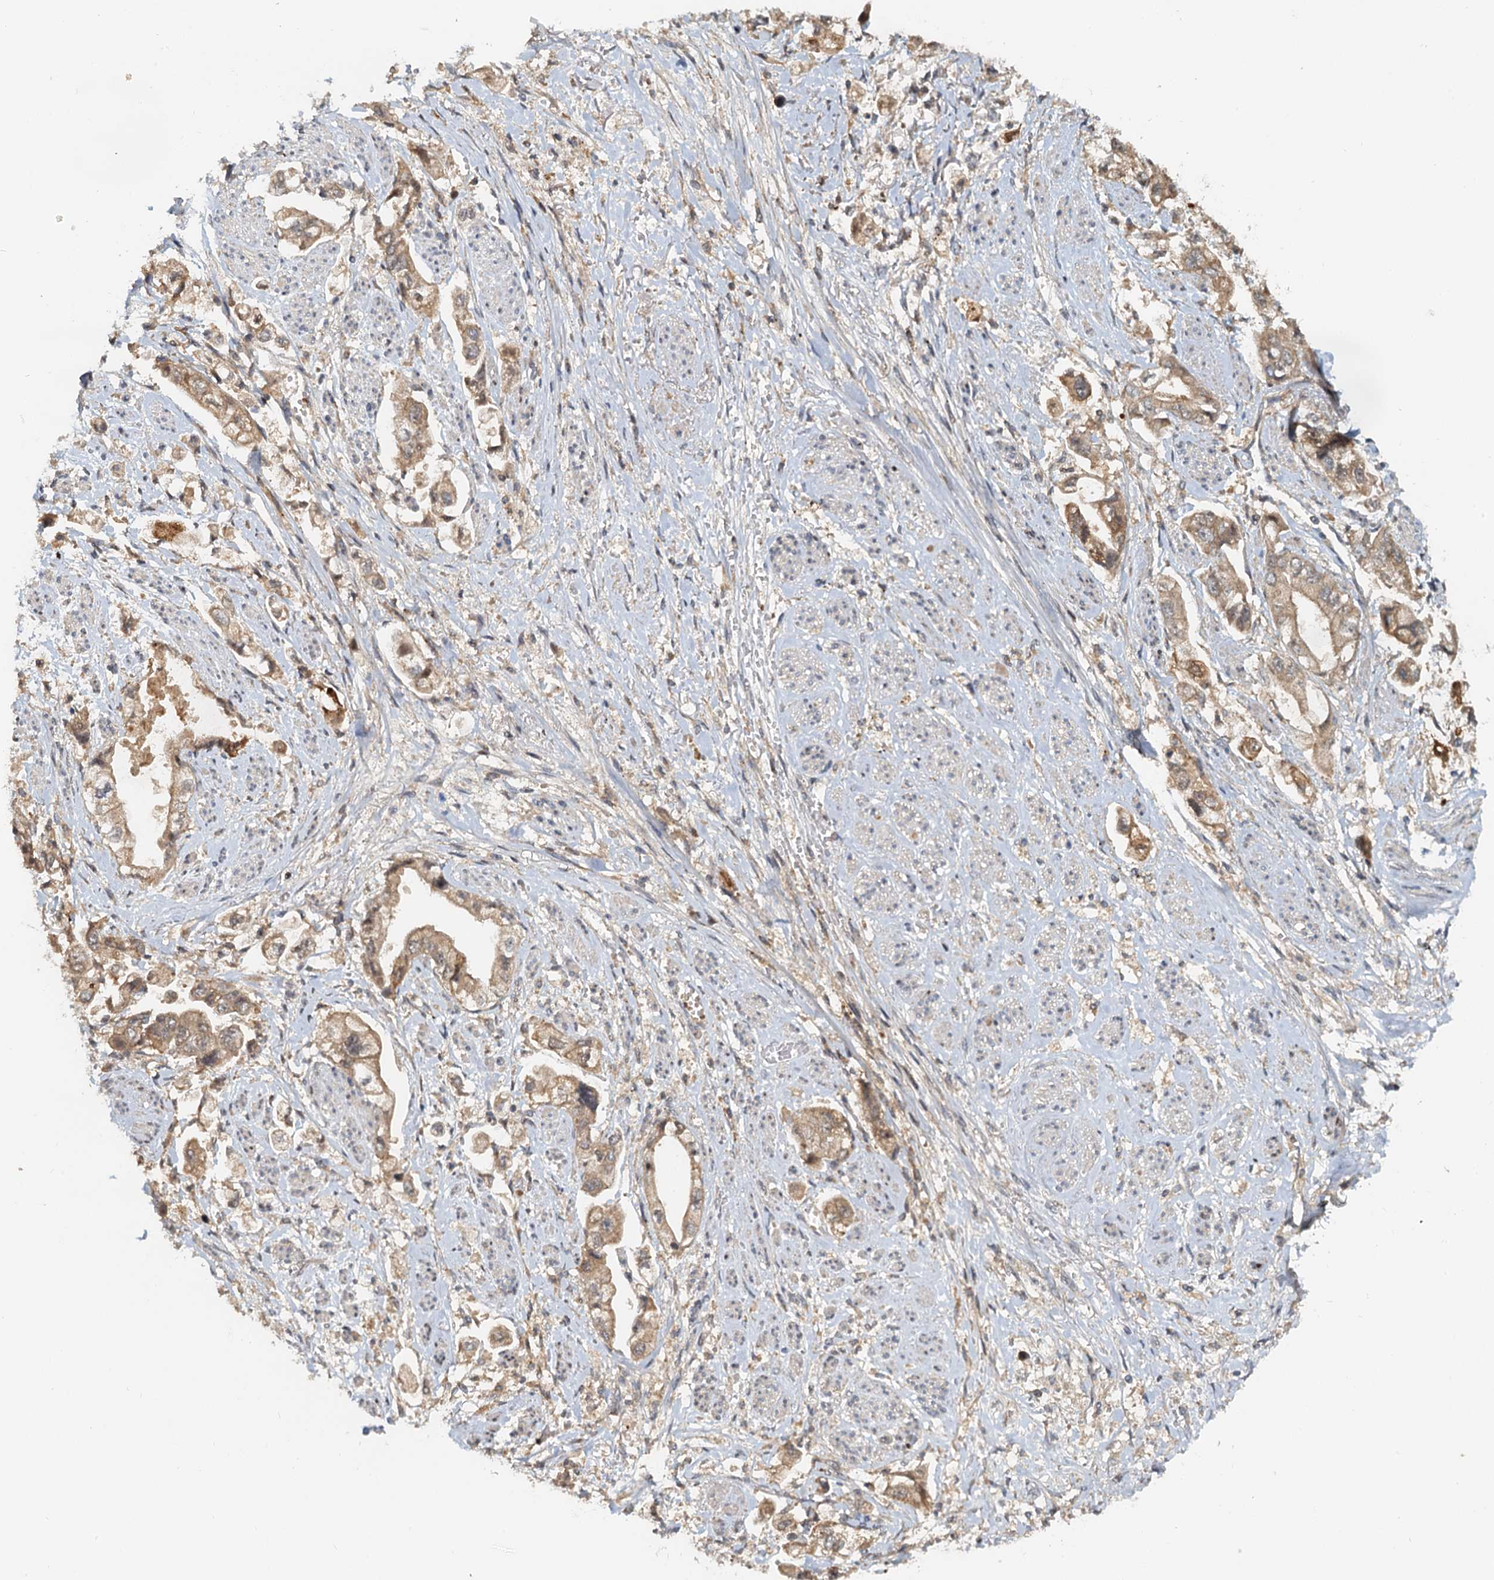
{"staining": {"intensity": "moderate", "quantity": ">75%", "location": "cytoplasmic/membranous"}, "tissue": "stomach cancer", "cell_type": "Tumor cells", "image_type": "cancer", "snomed": [{"axis": "morphology", "description": "Adenocarcinoma, NOS"}, {"axis": "topography", "description": "Stomach"}], "caption": "Moderate cytoplasmic/membranous staining for a protein is appreciated in approximately >75% of tumor cells of stomach cancer (adenocarcinoma) using IHC.", "gene": "TOLLIP", "patient": {"sex": "male", "age": 62}}